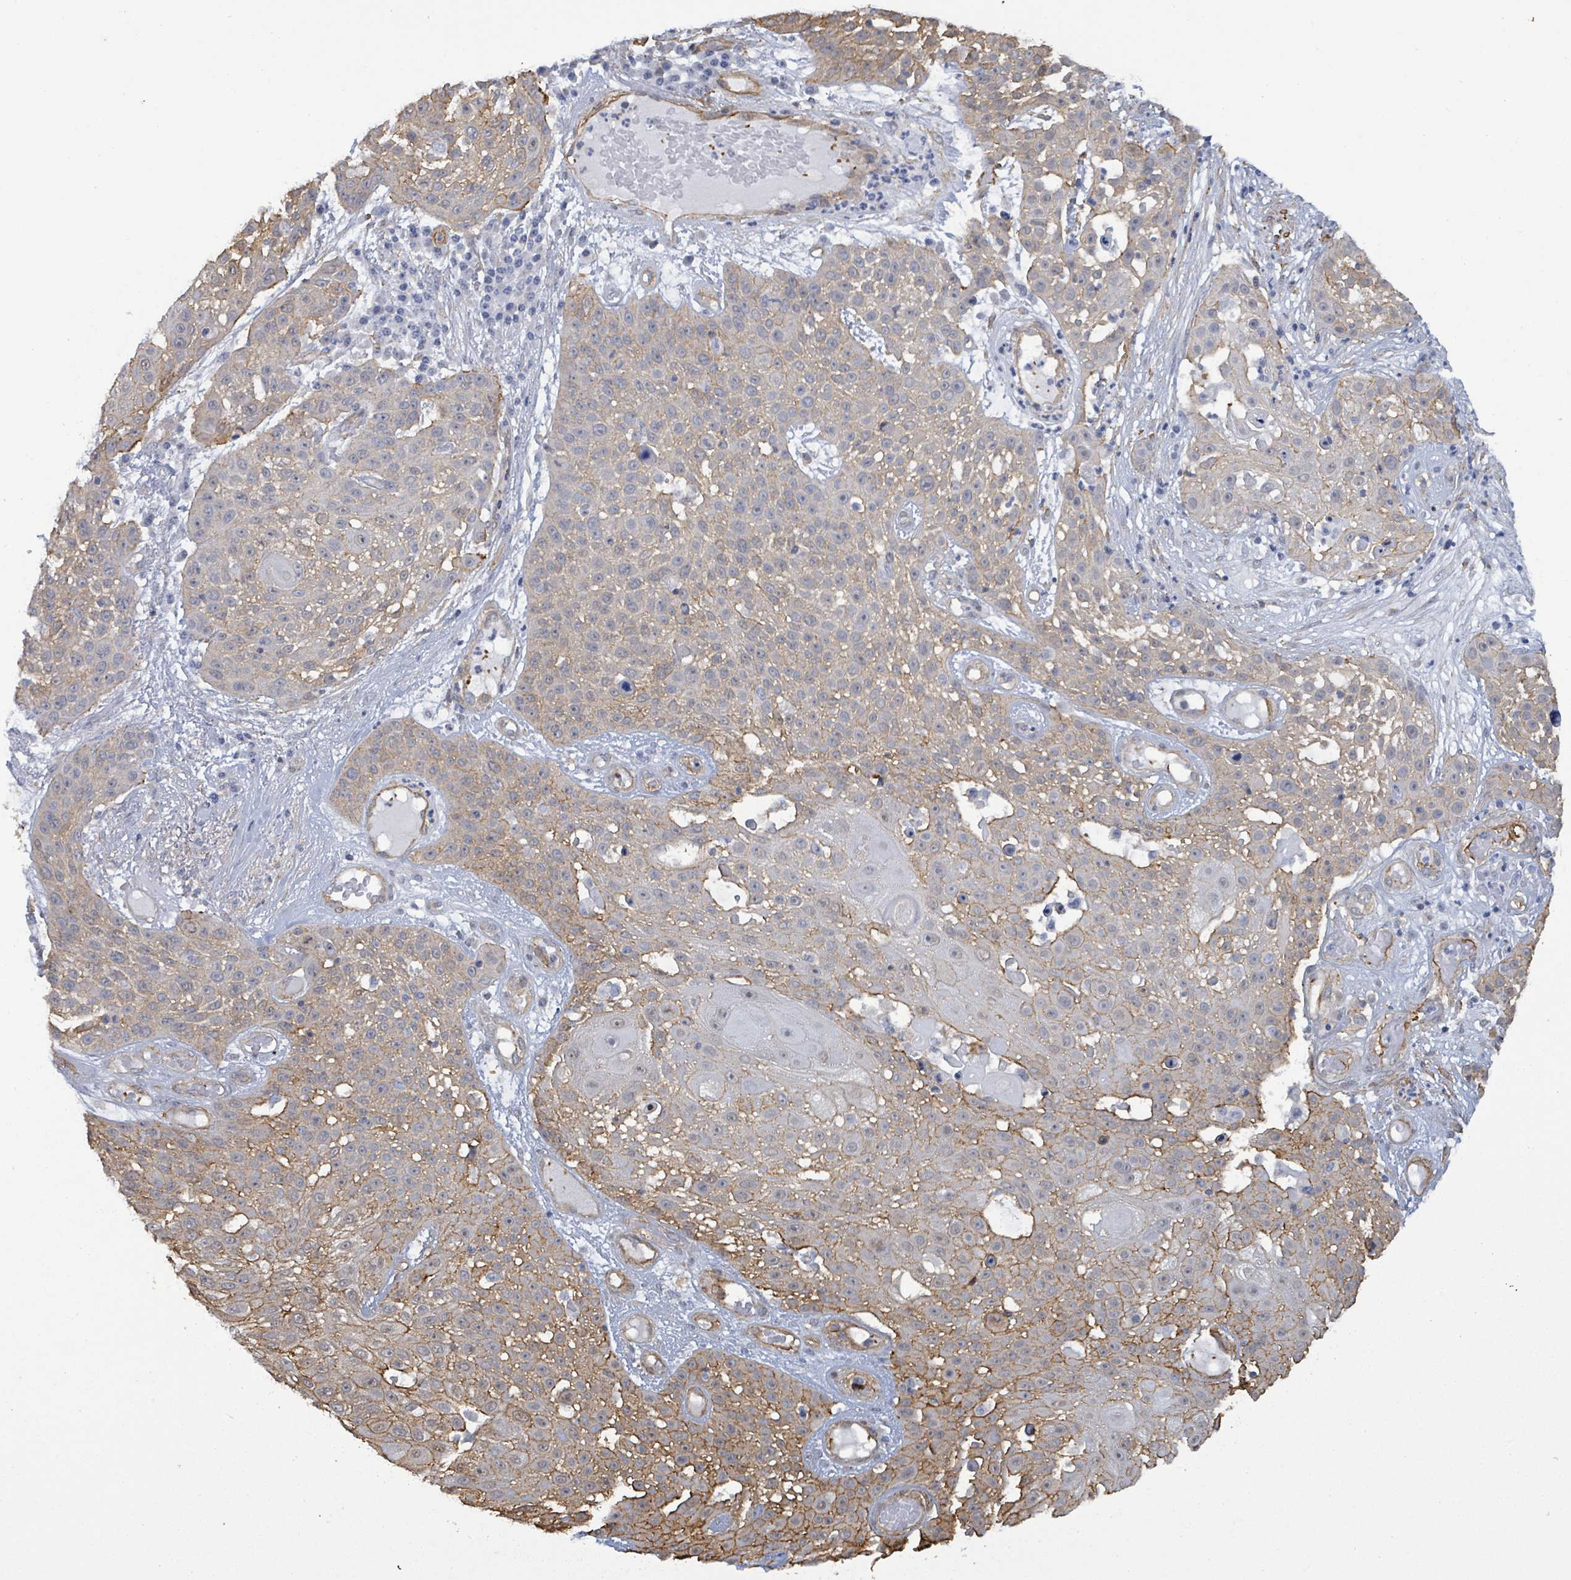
{"staining": {"intensity": "moderate", "quantity": "<25%", "location": "cytoplasmic/membranous"}, "tissue": "skin cancer", "cell_type": "Tumor cells", "image_type": "cancer", "snomed": [{"axis": "morphology", "description": "Squamous cell carcinoma, NOS"}, {"axis": "topography", "description": "Skin"}], "caption": "Protein analysis of squamous cell carcinoma (skin) tissue demonstrates moderate cytoplasmic/membranous positivity in approximately <25% of tumor cells.", "gene": "PRKRIP1", "patient": {"sex": "female", "age": 86}}